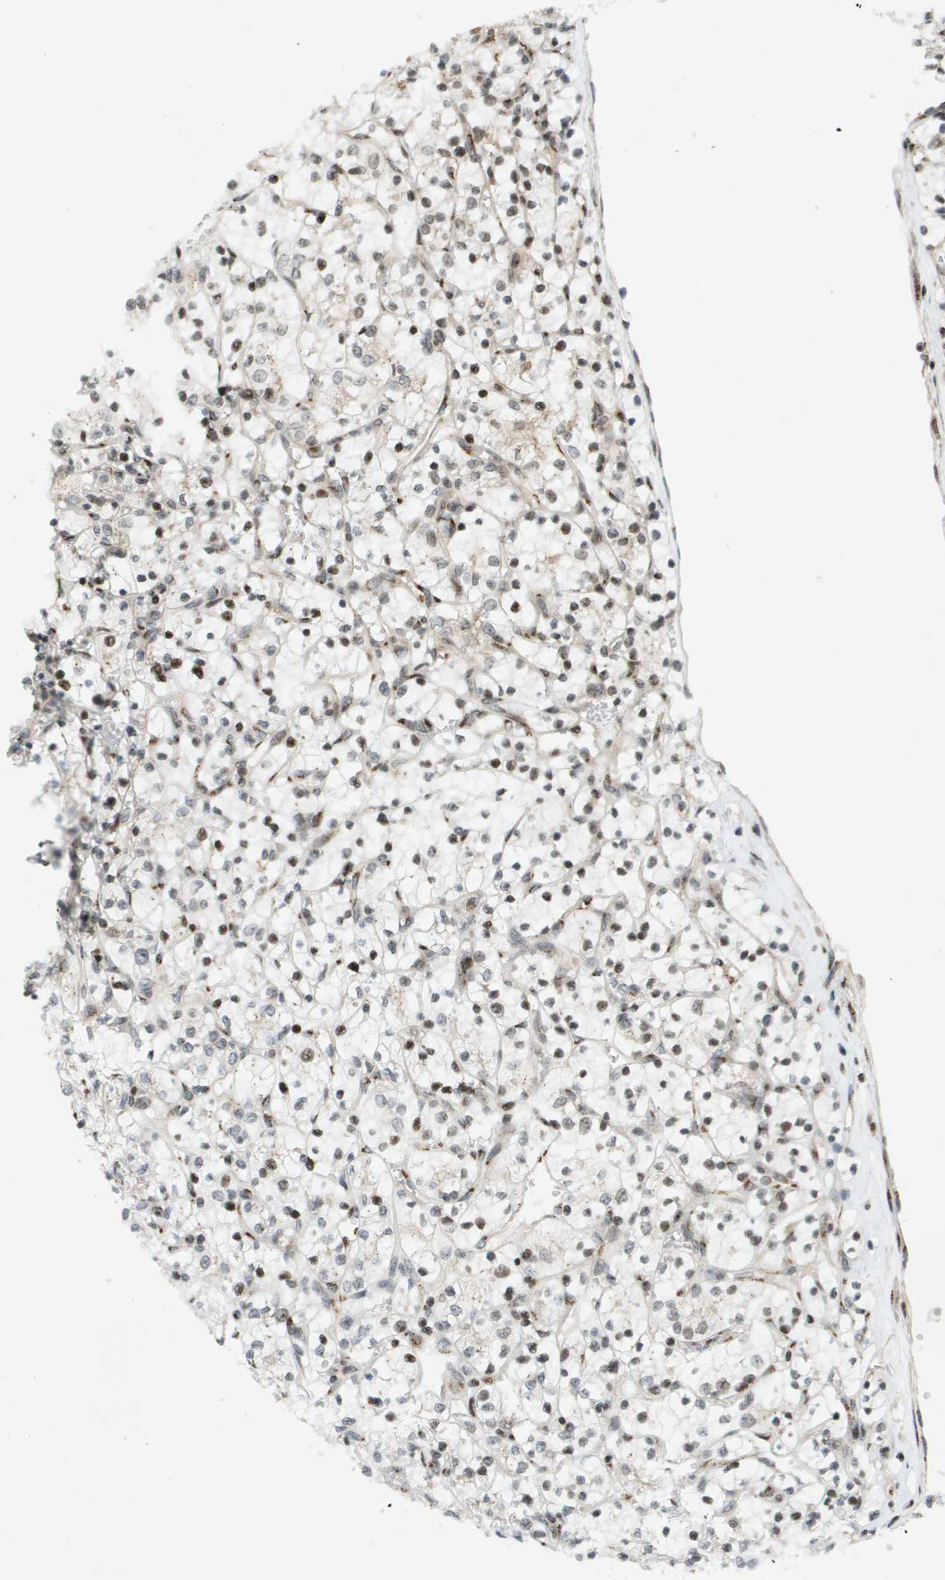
{"staining": {"intensity": "moderate", "quantity": ">75%", "location": "nuclear"}, "tissue": "renal cancer", "cell_type": "Tumor cells", "image_type": "cancer", "snomed": [{"axis": "morphology", "description": "Adenocarcinoma, NOS"}, {"axis": "topography", "description": "Kidney"}], "caption": "Immunohistochemical staining of human renal adenocarcinoma demonstrates medium levels of moderate nuclear protein staining in about >75% of tumor cells.", "gene": "EVC", "patient": {"sex": "female", "age": 69}}